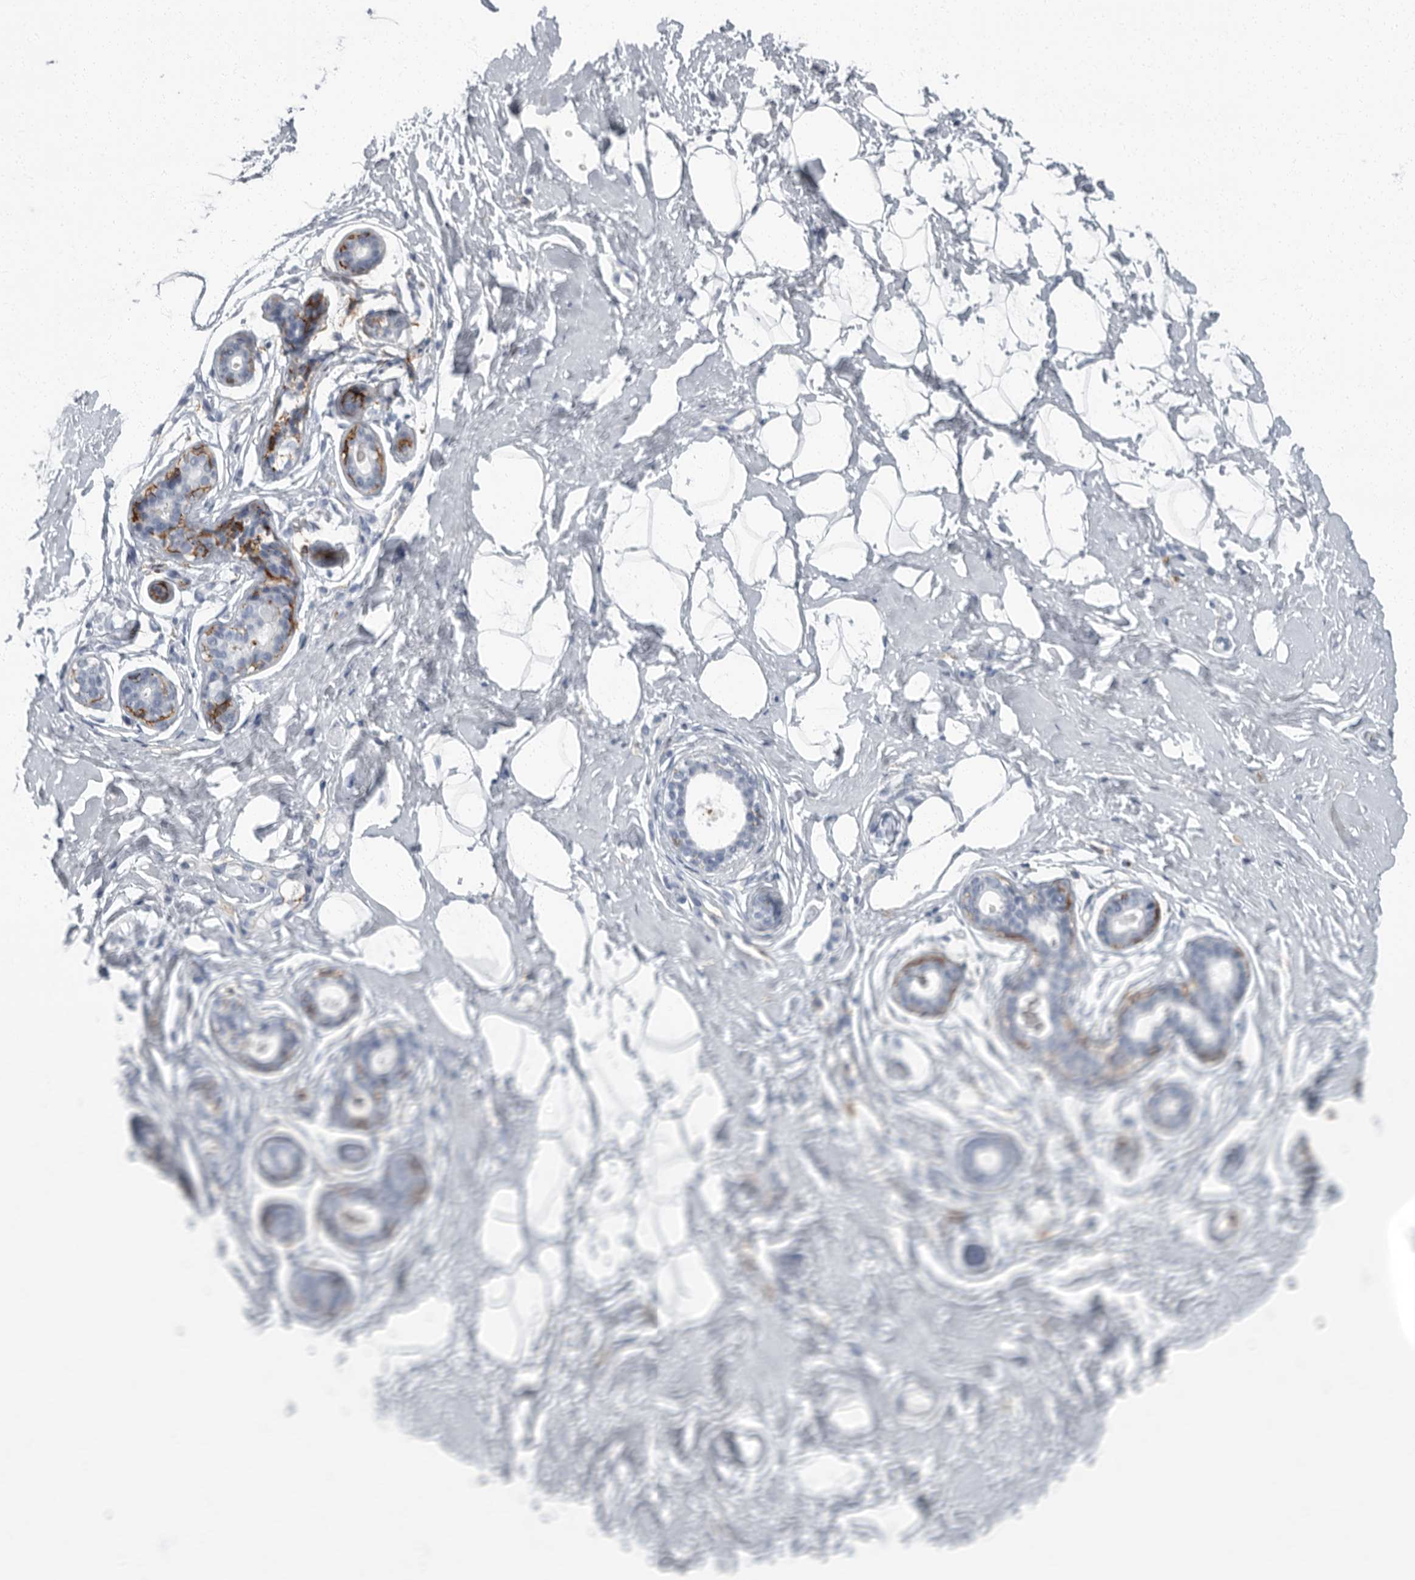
{"staining": {"intensity": "negative", "quantity": "none", "location": "none"}, "tissue": "breast", "cell_type": "Adipocytes", "image_type": "normal", "snomed": [{"axis": "morphology", "description": "Normal tissue, NOS"}, {"axis": "morphology", "description": "Adenoma, NOS"}, {"axis": "topography", "description": "Breast"}], "caption": "This is an immunohistochemistry histopathology image of unremarkable breast. There is no staining in adipocytes.", "gene": "FCER1G", "patient": {"sex": "female", "age": 23}}